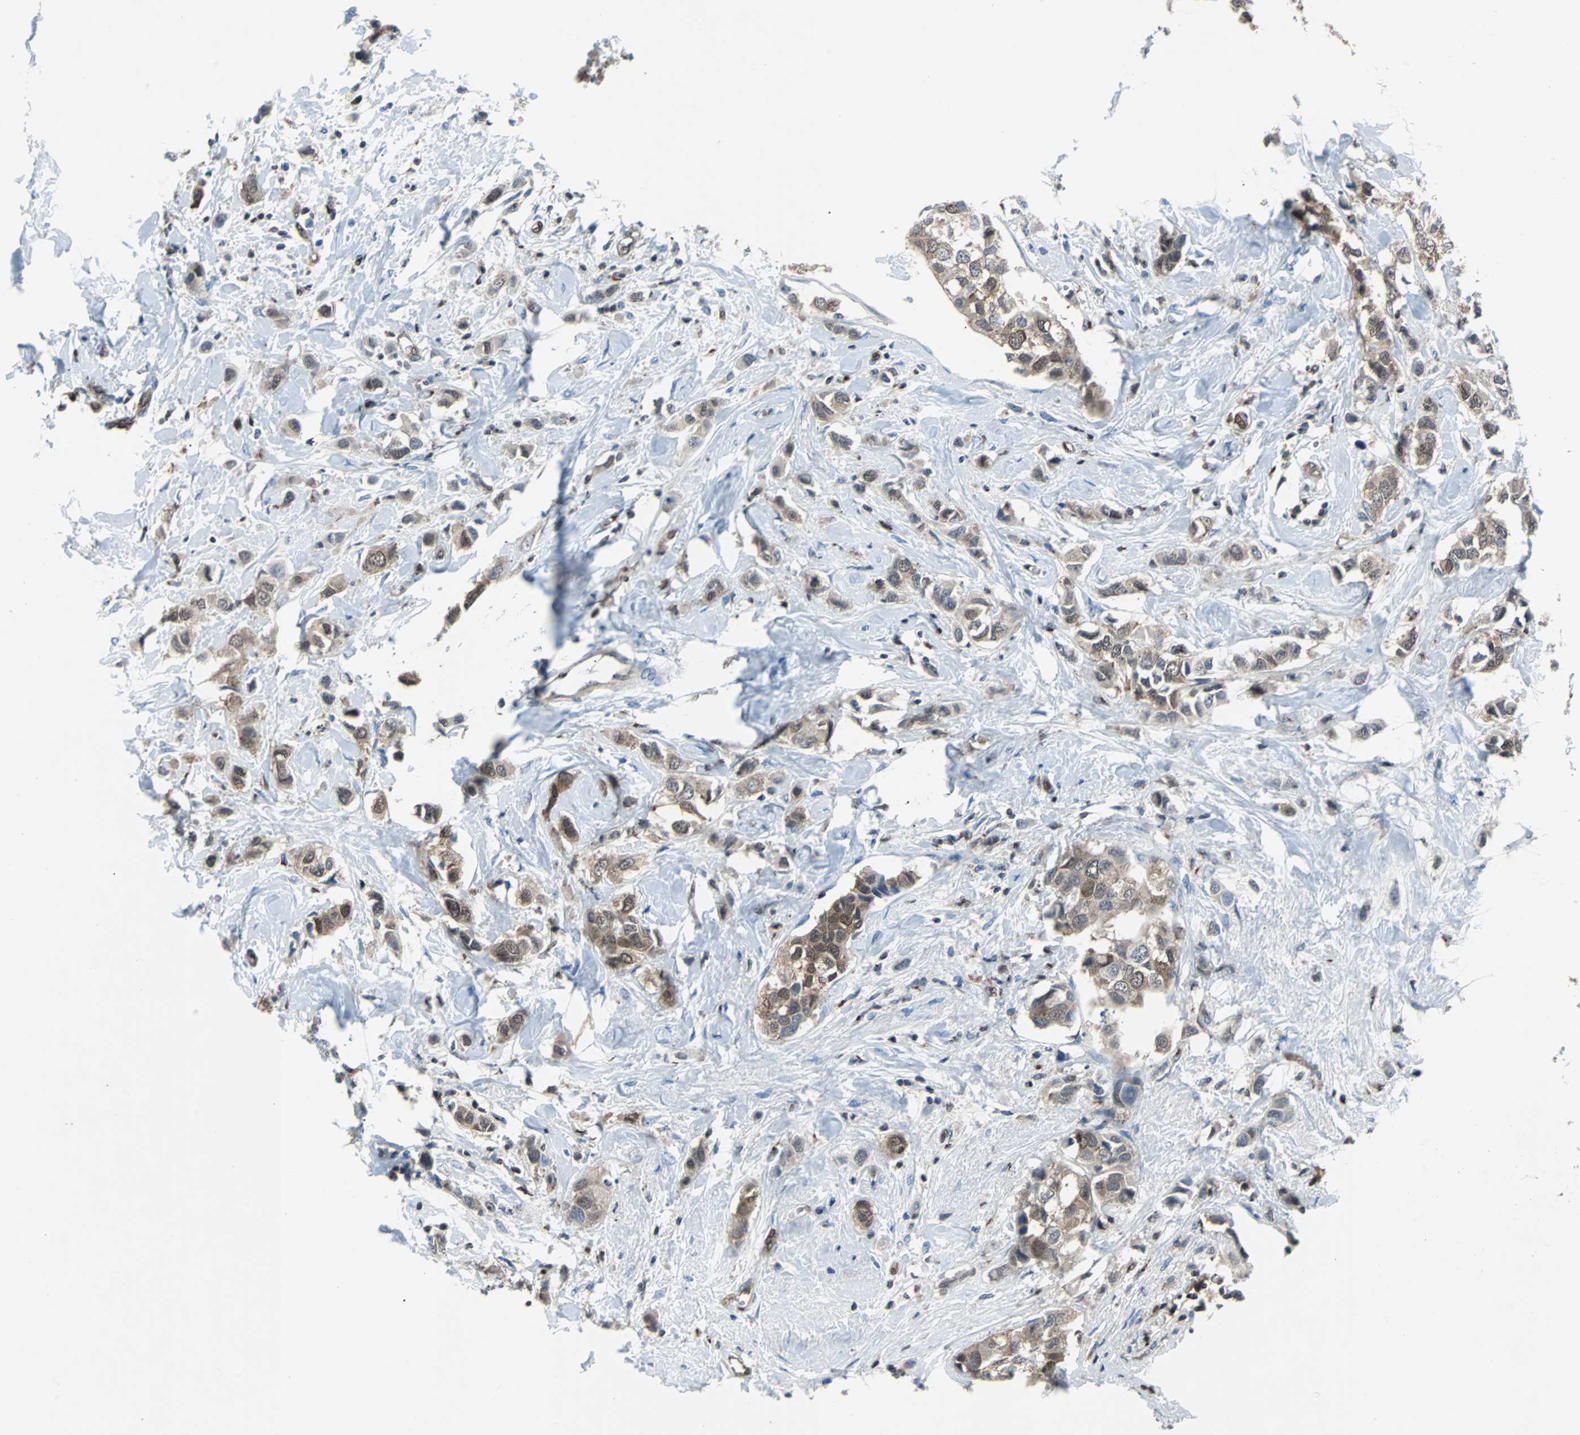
{"staining": {"intensity": "weak", "quantity": ">75%", "location": "cytoplasmic/membranous,nuclear"}, "tissue": "breast cancer", "cell_type": "Tumor cells", "image_type": "cancer", "snomed": [{"axis": "morphology", "description": "Duct carcinoma"}, {"axis": "topography", "description": "Breast"}], "caption": "Tumor cells show weak cytoplasmic/membranous and nuclear positivity in about >75% of cells in breast cancer (infiltrating ductal carcinoma).", "gene": "MAP2K6", "patient": {"sex": "female", "age": 50}}